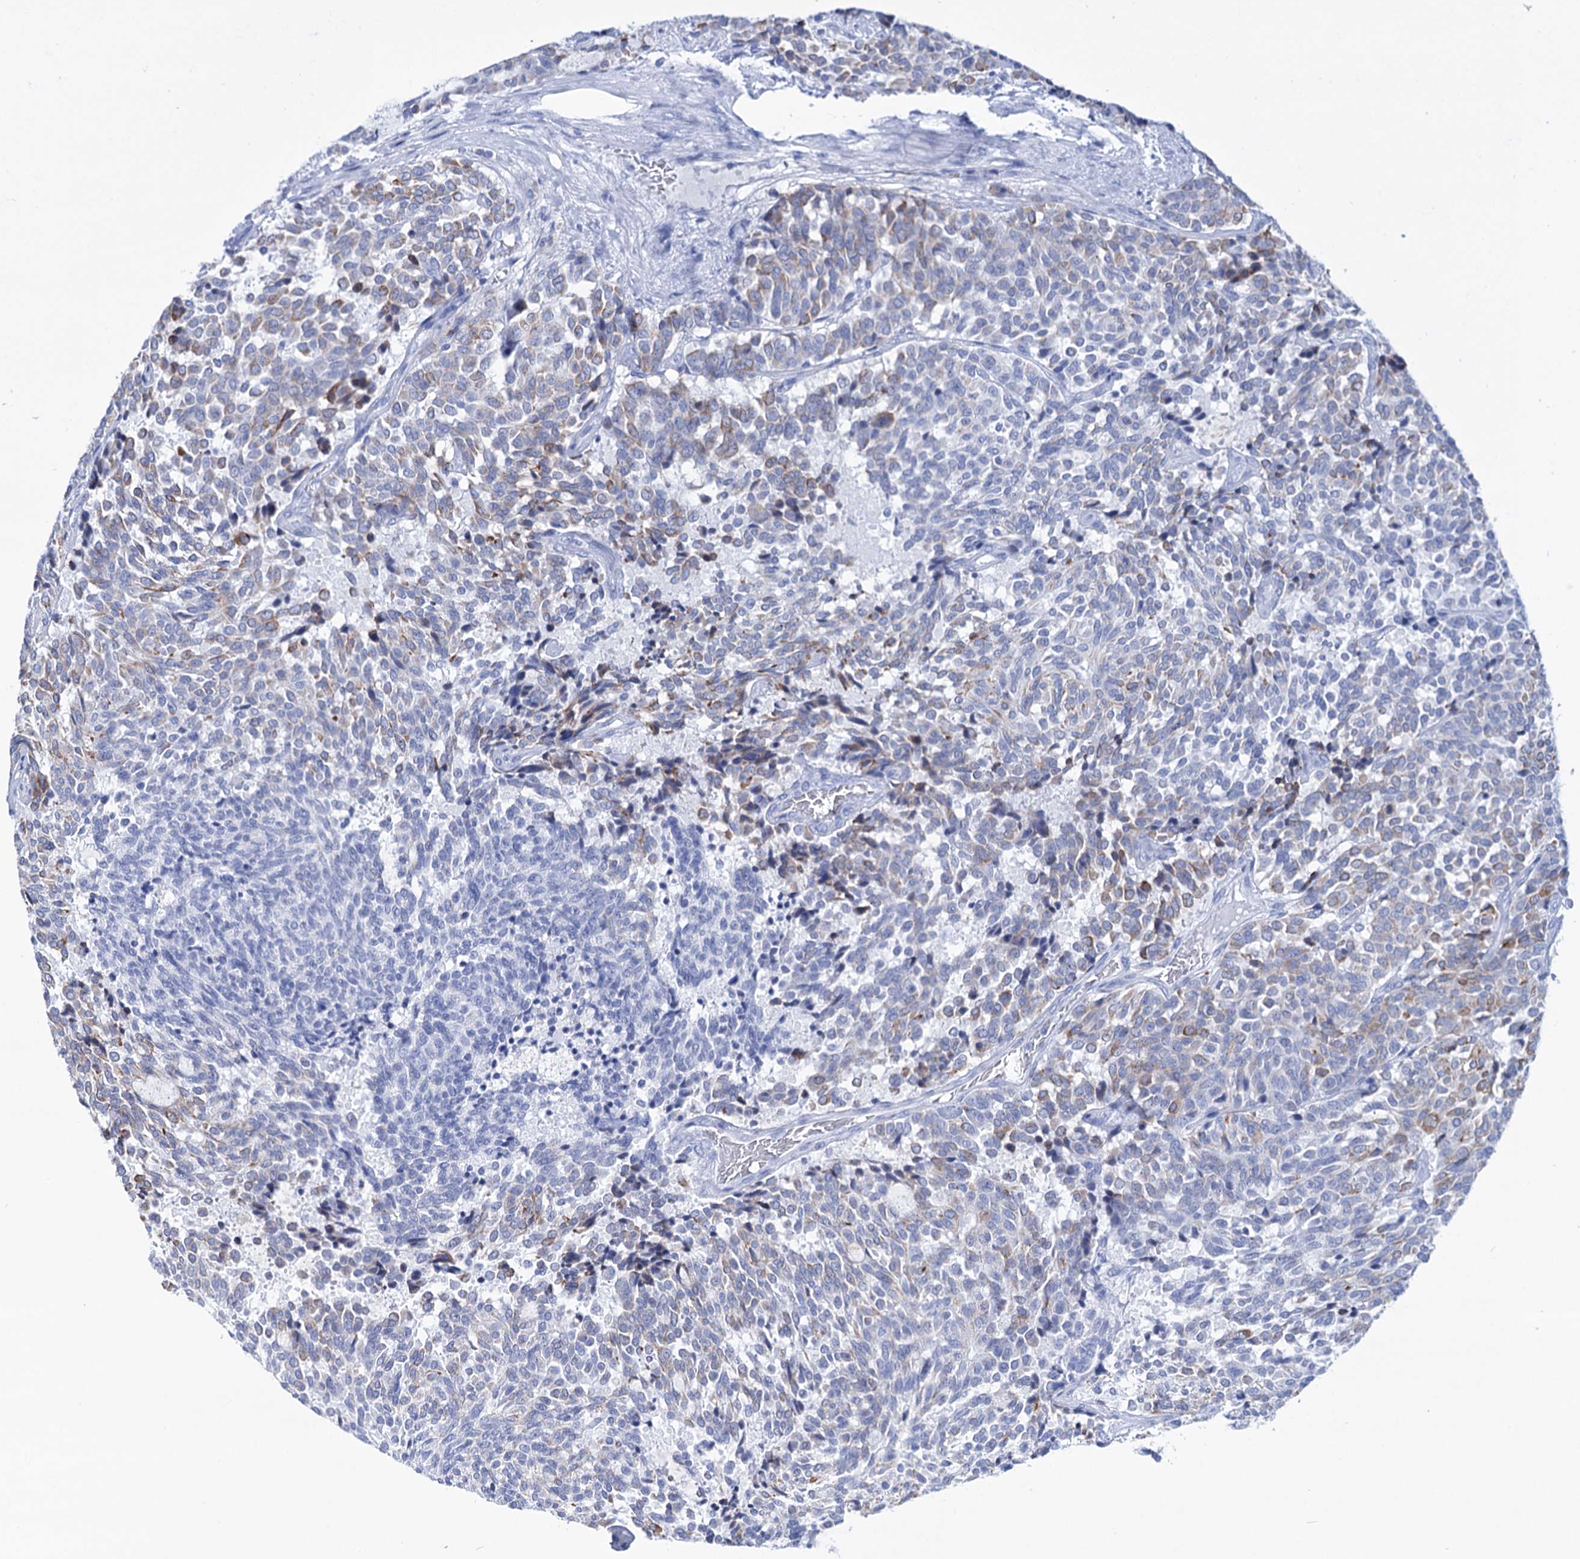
{"staining": {"intensity": "moderate", "quantity": "<25%", "location": "cytoplasmic/membranous"}, "tissue": "carcinoid", "cell_type": "Tumor cells", "image_type": "cancer", "snomed": [{"axis": "morphology", "description": "Carcinoid, malignant, NOS"}, {"axis": "topography", "description": "Pancreas"}], "caption": "Protein analysis of carcinoid (malignant) tissue demonstrates moderate cytoplasmic/membranous positivity in approximately <25% of tumor cells. (DAB IHC, brown staining for protein, blue staining for nuclei).", "gene": "FBXW12", "patient": {"sex": "female", "age": 54}}